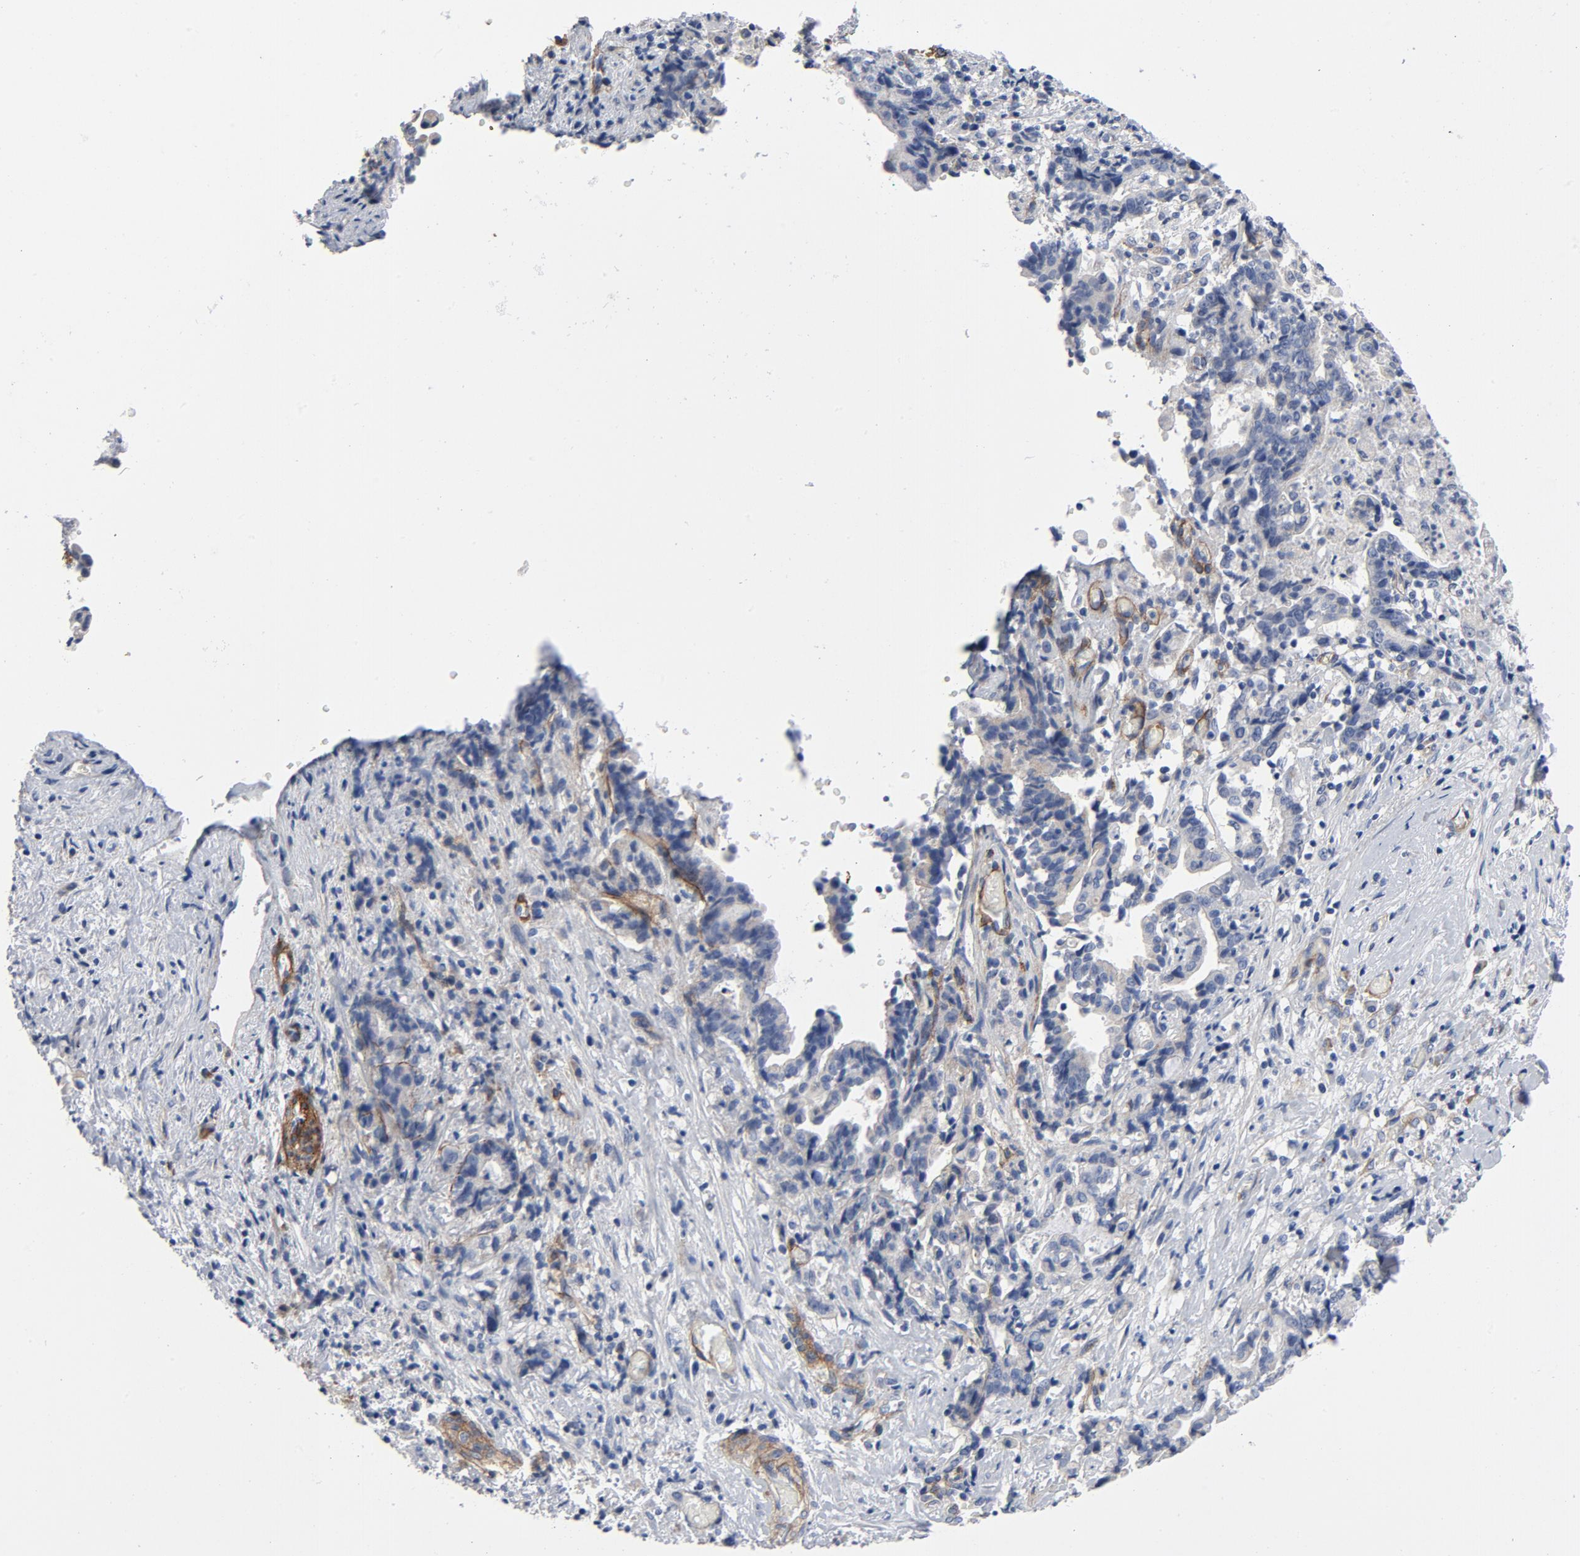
{"staining": {"intensity": "negative", "quantity": "none", "location": "none"}, "tissue": "liver cancer", "cell_type": "Tumor cells", "image_type": "cancer", "snomed": [{"axis": "morphology", "description": "Cholangiocarcinoma"}, {"axis": "topography", "description": "Liver"}], "caption": "Protein analysis of liver cancer reveals no significant staining in tumor cells.", "gene": "LAMC1", "patient": {"sex": "male", "age": 57}}